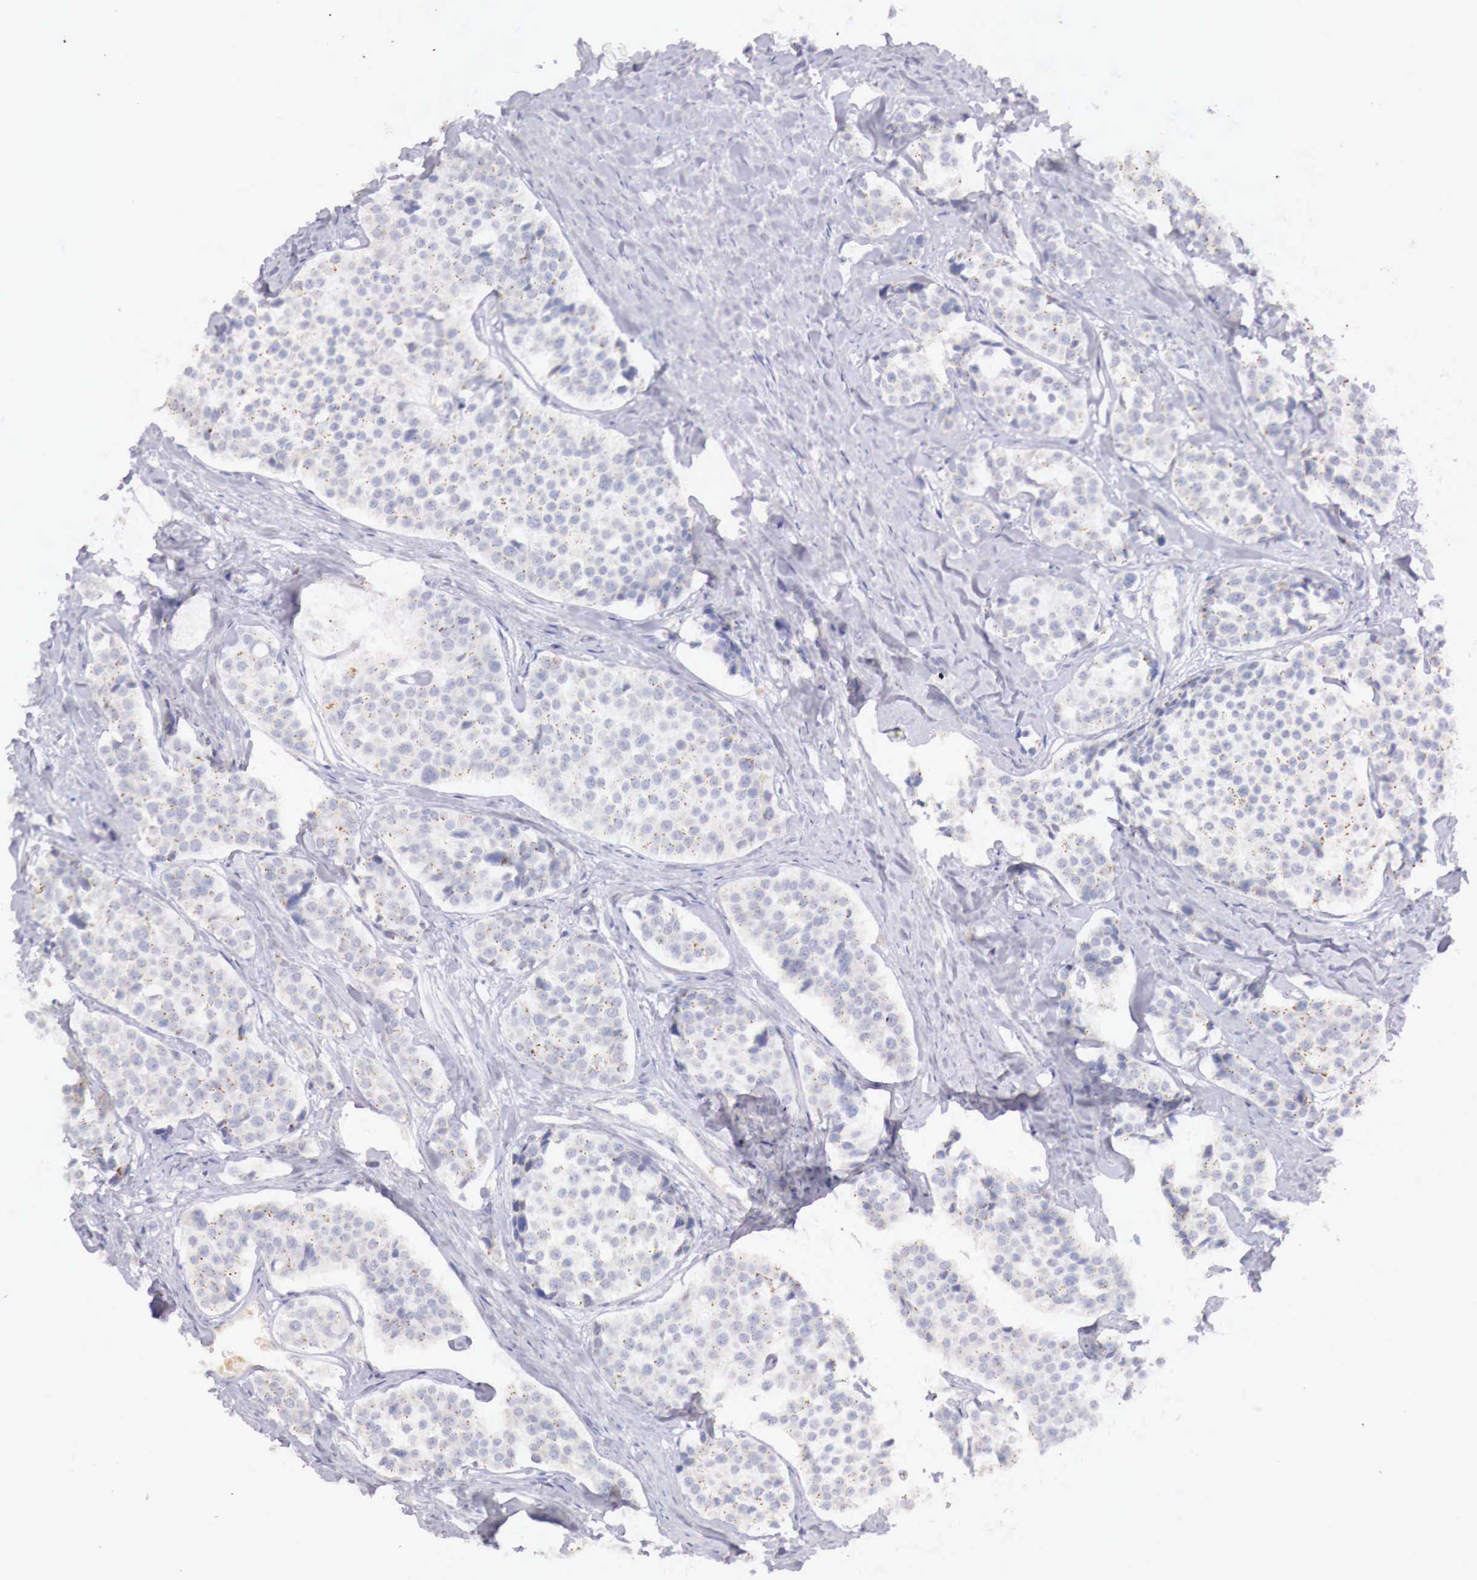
{"staining": {"intensity": "weak", "quantity": "25%-75%", "location": "cytoplasmic/membranous"}, "tissue": "carcinoid", "cell_type": "Tumor cells", "image_type": "cancer", "snomed": [{"axis": "morphology", "description": "Carcinoid, malignant, NOS"}, {"axis": "topography", "description": "Small intestine"}], "caption": "IHC (DAB (3,3'-diaminobenzidine)) staining of carcinoid reveals weak cytoplasmic/membranous protein positivity in approximately 25%-75% of tumor cells.", "gene": "ITIH6", "patient": {"sex": "male", "age": 60}}